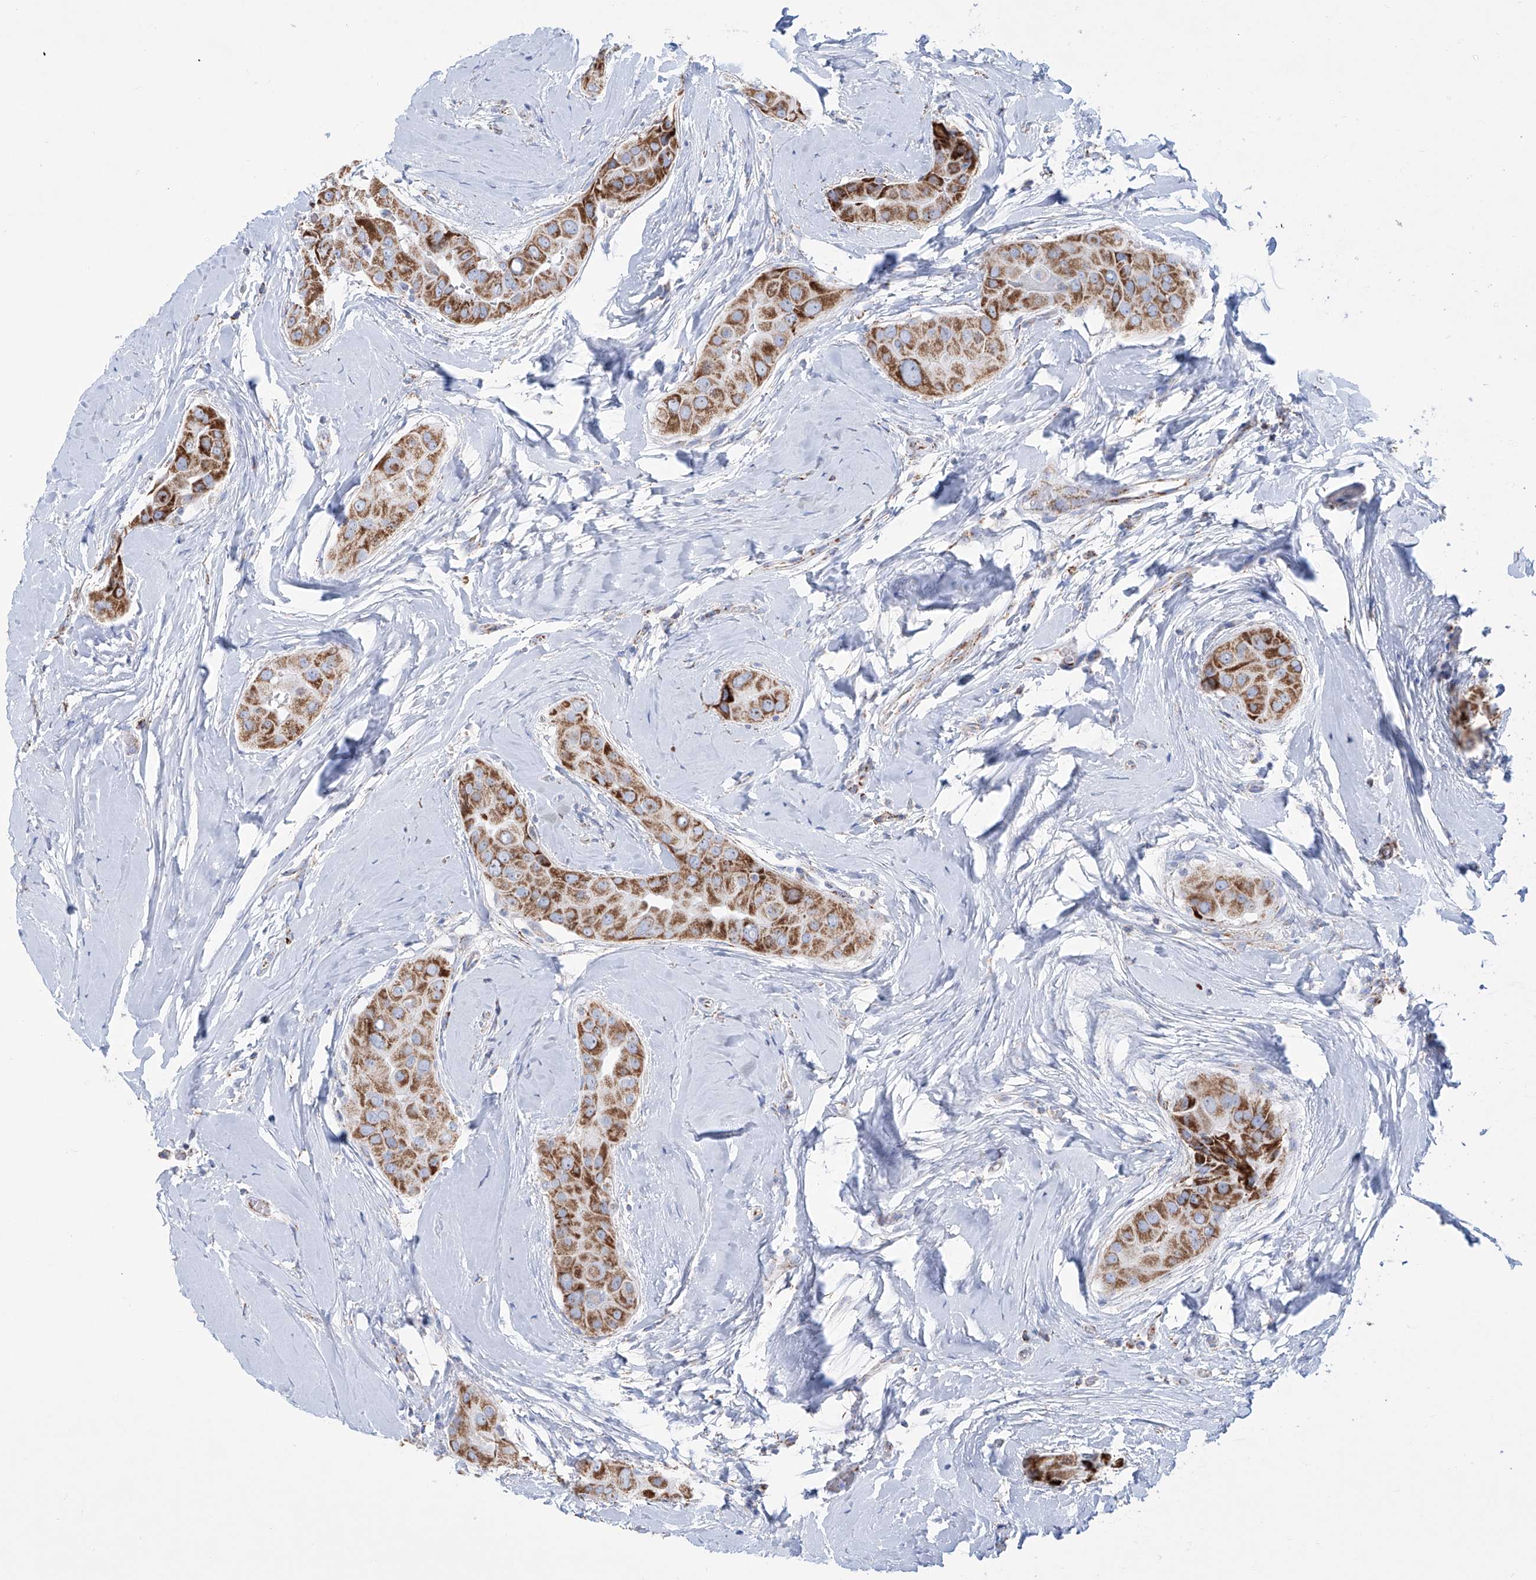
{"staining": {"intensity": "strong", "quantity": ">75%", "location": "cytoplasmic/membranous"}, "tissue": "thyroid cancer", "cell_type": "Tumor cells", "image_type": "cancer", "snomed": [{"axis": "morphology", "description": "Papillary adenocarcinoma, NOS"}, {"axis": "topography", "description": "Thyroid gland"}], "caption": "Brown immunohistochemical staining in thyroid cancer demonstrates strong cytoplasmic/membranous expression in about >75% of tumor cells. The protein is stained brown, and the nuclei are stained in blue (DAB IHC with brightfield microscopy, high magnification).", "gene": "ALDH6A1", "patient": {"sex": "male", "age": 33}}